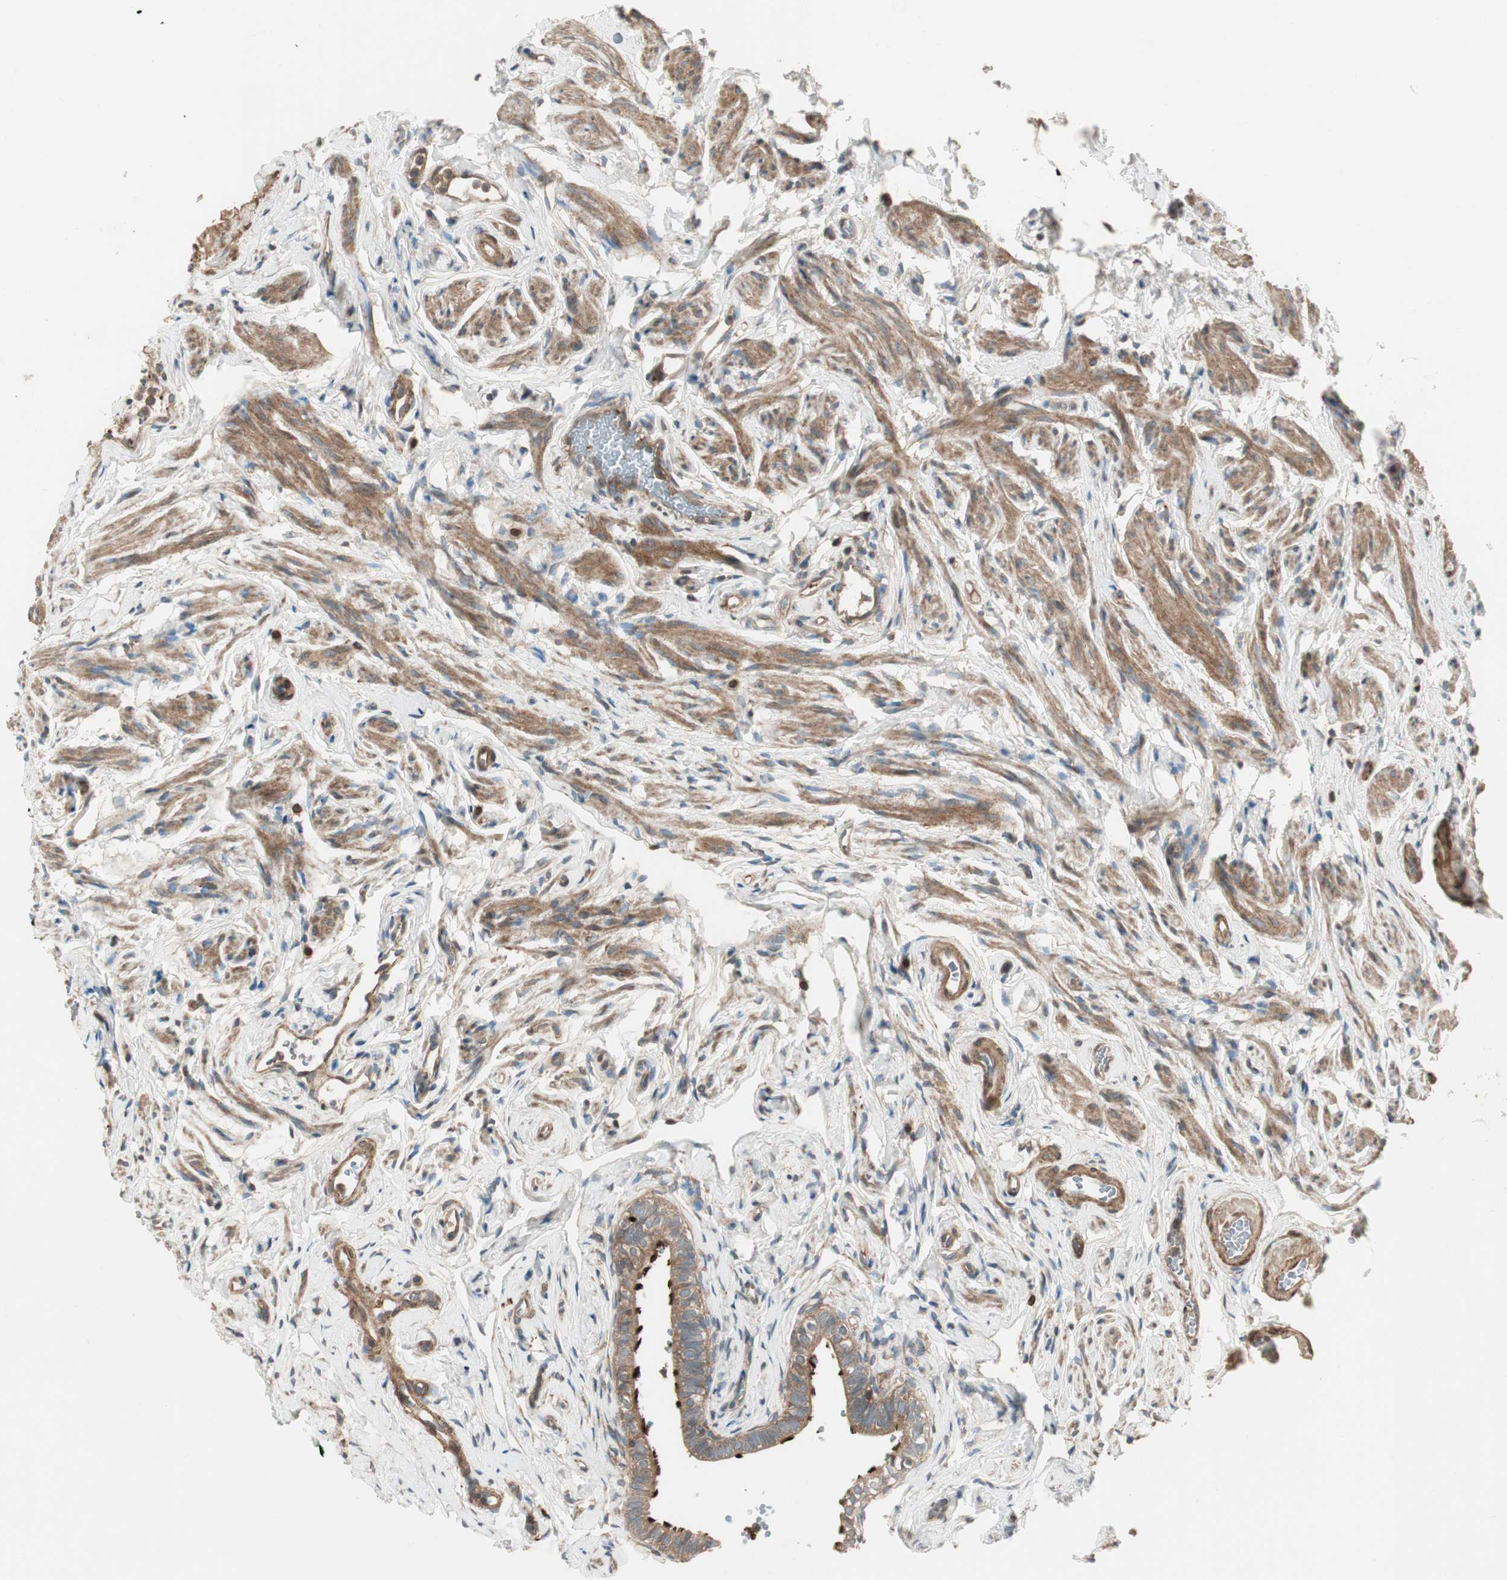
{"staining": {"intensity": "moderate", "quantity": ">75%", "location": "cytoplasmic/membranous"}, "tissue": "fallopian tube", "cell_type": "Glandular cells", "image_type": "normal", "snomed": [{"axis": "morphology", "description": "Normal tissue, NOS"}, {"axis": "topography", "description": "Fallopian tube"}], "caption": "Fallopian tube stained with IHC exhibits moderate cytoplasmic/membranous staining in about >75% of glandular cells.", "gene": "PRKG1", "patient": {"sex": "female", "age": 71}}